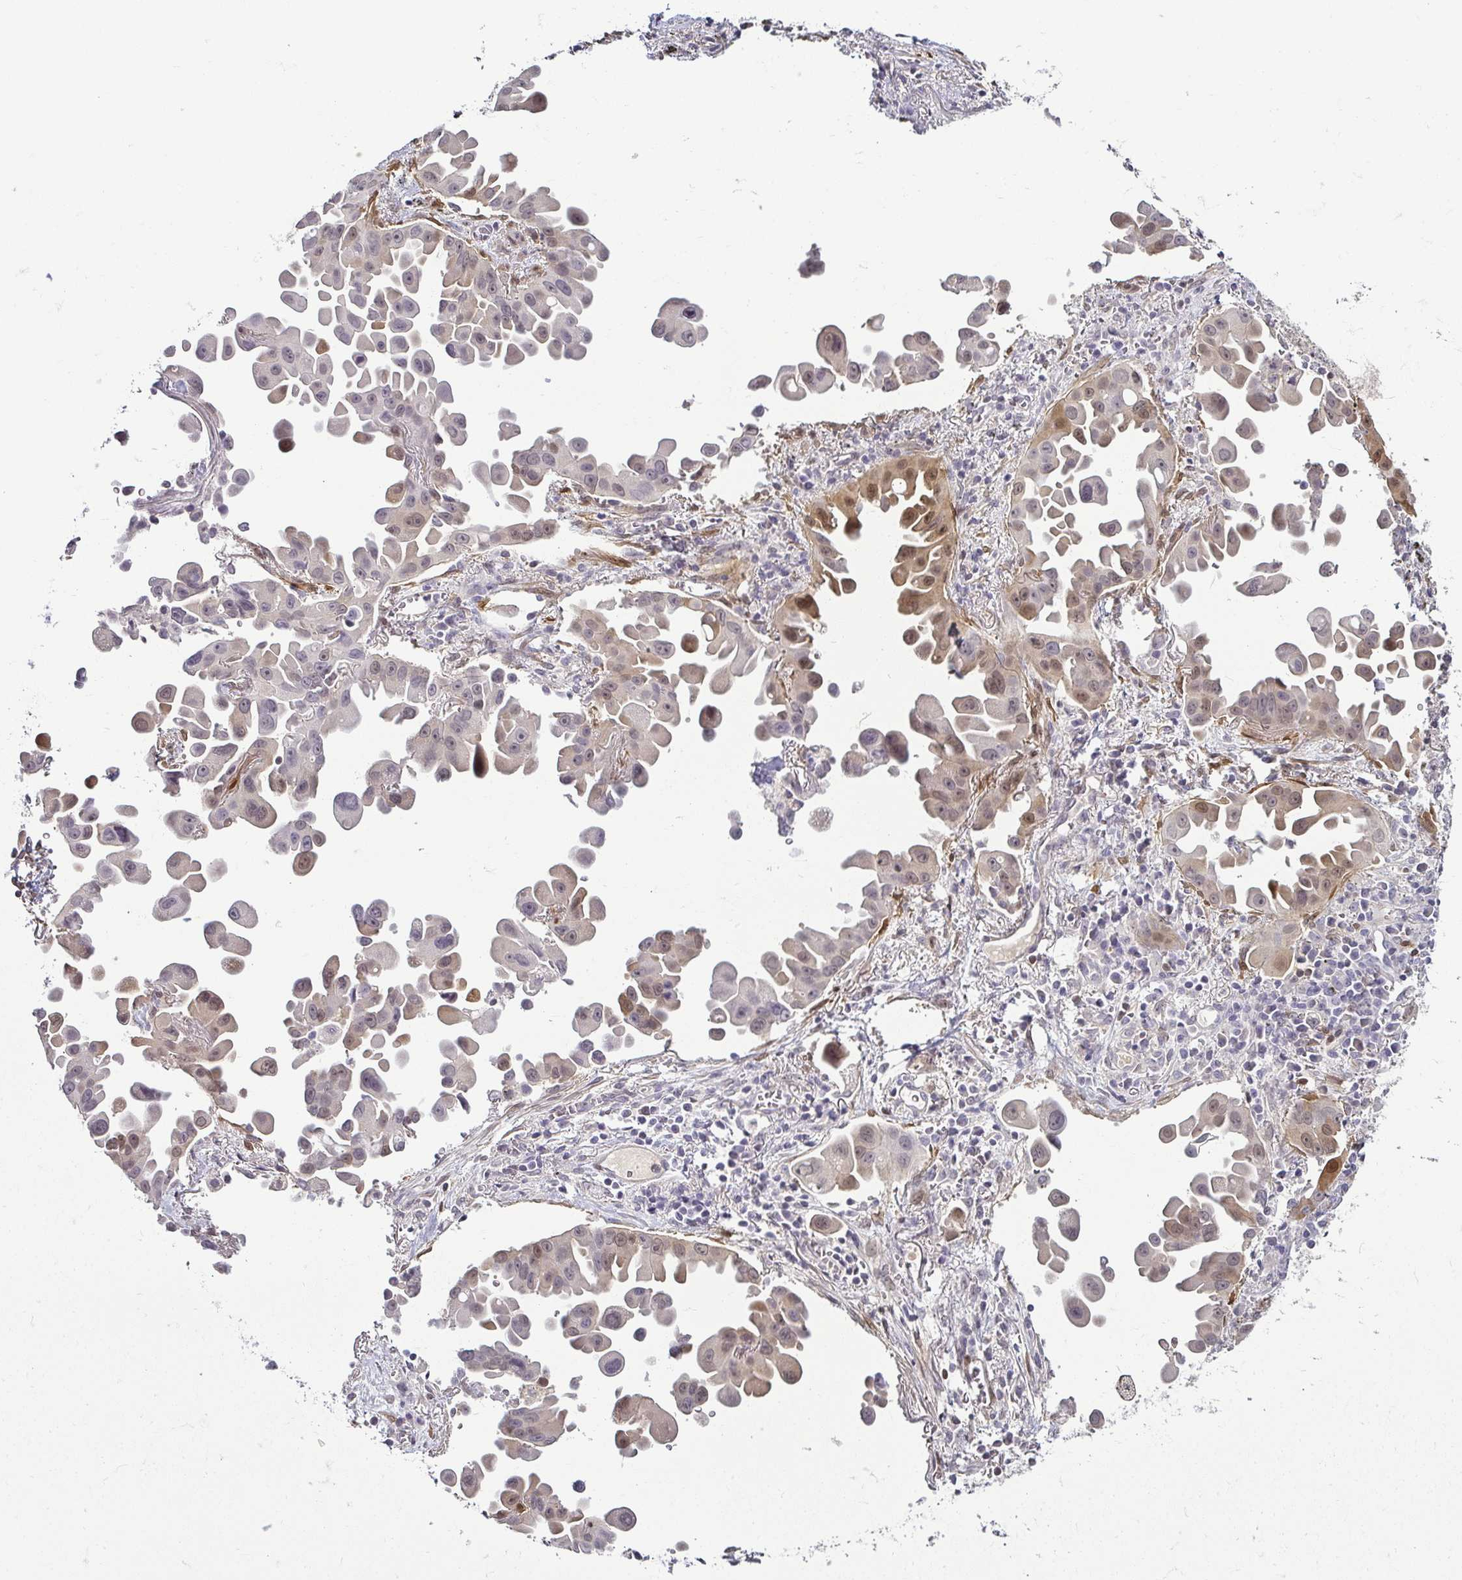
{"staining": {"intensity": "moderate", "quantity": "<25%", "location": "cytoplasmic/membranous,nuclear"}, "tissue": "lung cancer", "cell_type": "Tumor cells", "image_type": "cancer", "snomed": [{"axis": "morphology", "description": "Adenocarcinoma, NOS"}, {"axis": "topography", "description": "Lung"}], "caption": "A micrograph of adenocarcinoma (lung) stained for a protein shows moderate cytoplasmic/membranous and nuclear brown staining in tumor cells.", "gene": "HOPX", "patient": {"sex": "male", "age": 68}}